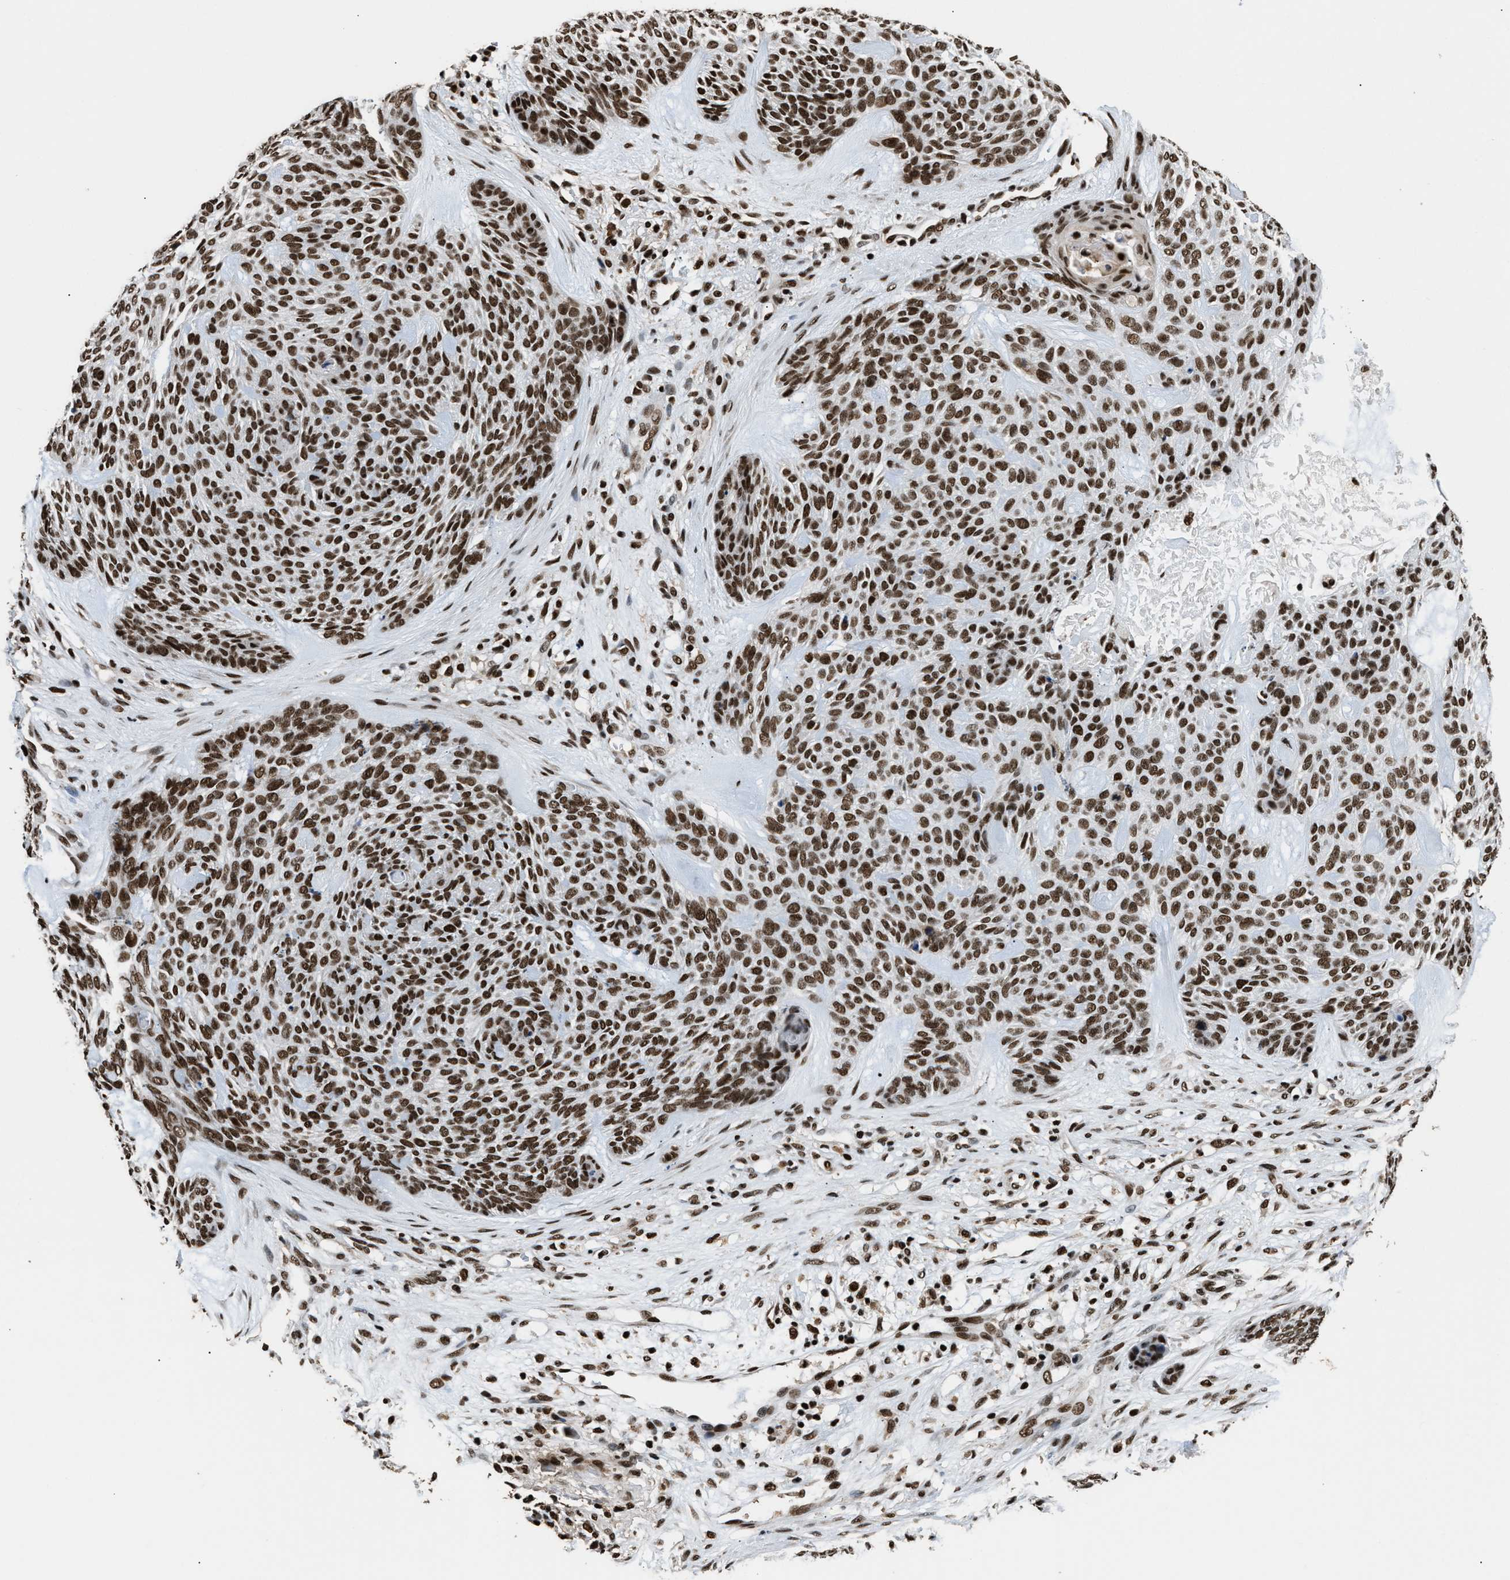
{"staining": {"intensity": "strong", "quantity": ">75%", "location": "nuclear"}, "tissue": "skin cancer", "cell_type": "Tumor cells", "image_type": "cancer", "snomed": [{"axis": "morphology", "description": "Basal cell carcinoma"}, {"axis": "topography", "description": "Skin"}], "caption": "Skin basal cell carcinoma tissue shows strong nuclear expression in about >75% of tumor cells", "gene": "RAD21", "patient": {"sex": "male", "age": 55}}